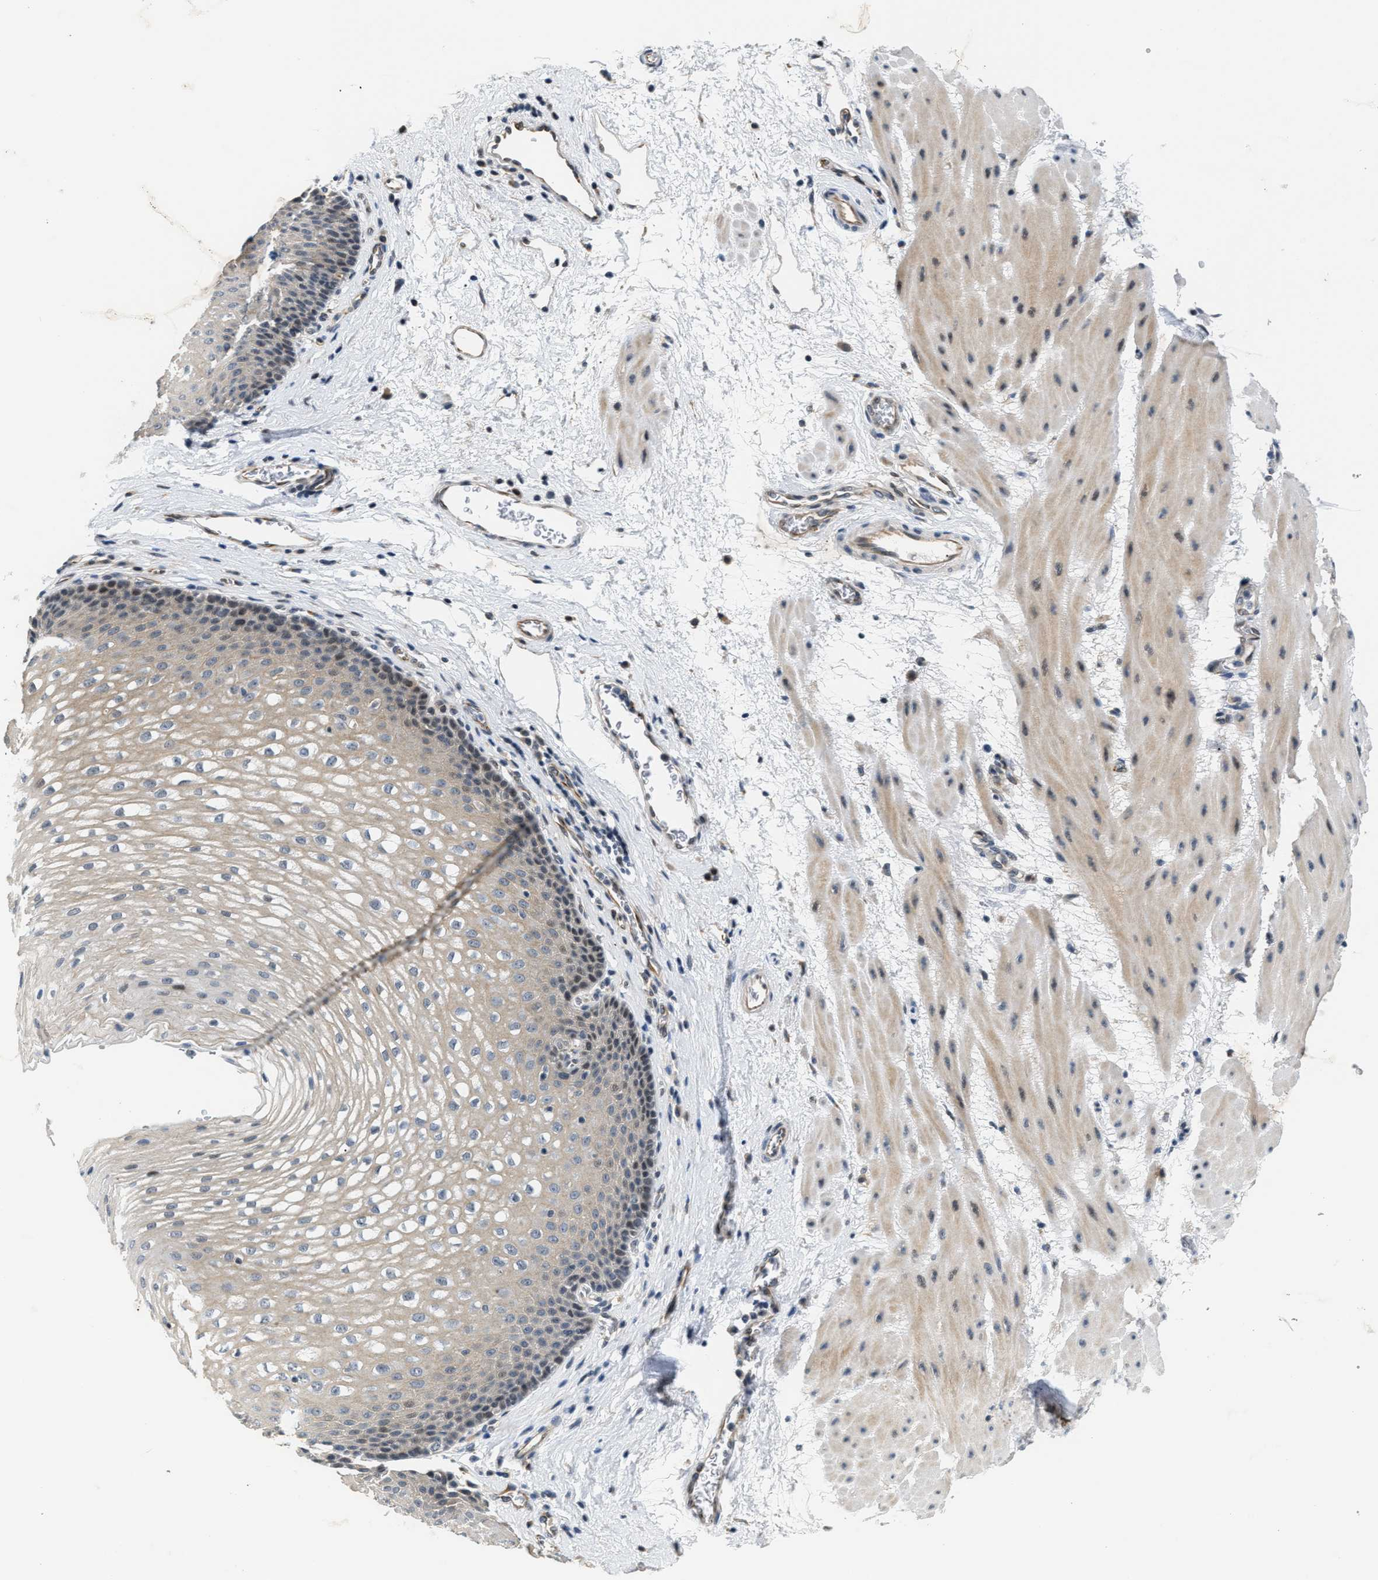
{"staining": {"intensity": "weak", "quantity": ">75%", "location": "cytoplasmic/membranous,nuclear"}, "tissue": "esophagus", "cell_type": "Squamous epithelial cells", "image_type": "normal", "snomed": [{"axis": "morphology", "description": "Normal tissue, NOS"}, {"axis": "topography", "description": "Esophagus"}], "caption": "Squamous epithelial cells display low levels of weak cytoplasmic/membranous,nuclear positivity in approximately >75% of cells in unremarkable human esophagus.", "gene": "PPM1H", "patient": {"sex": "male", "age": 48}}